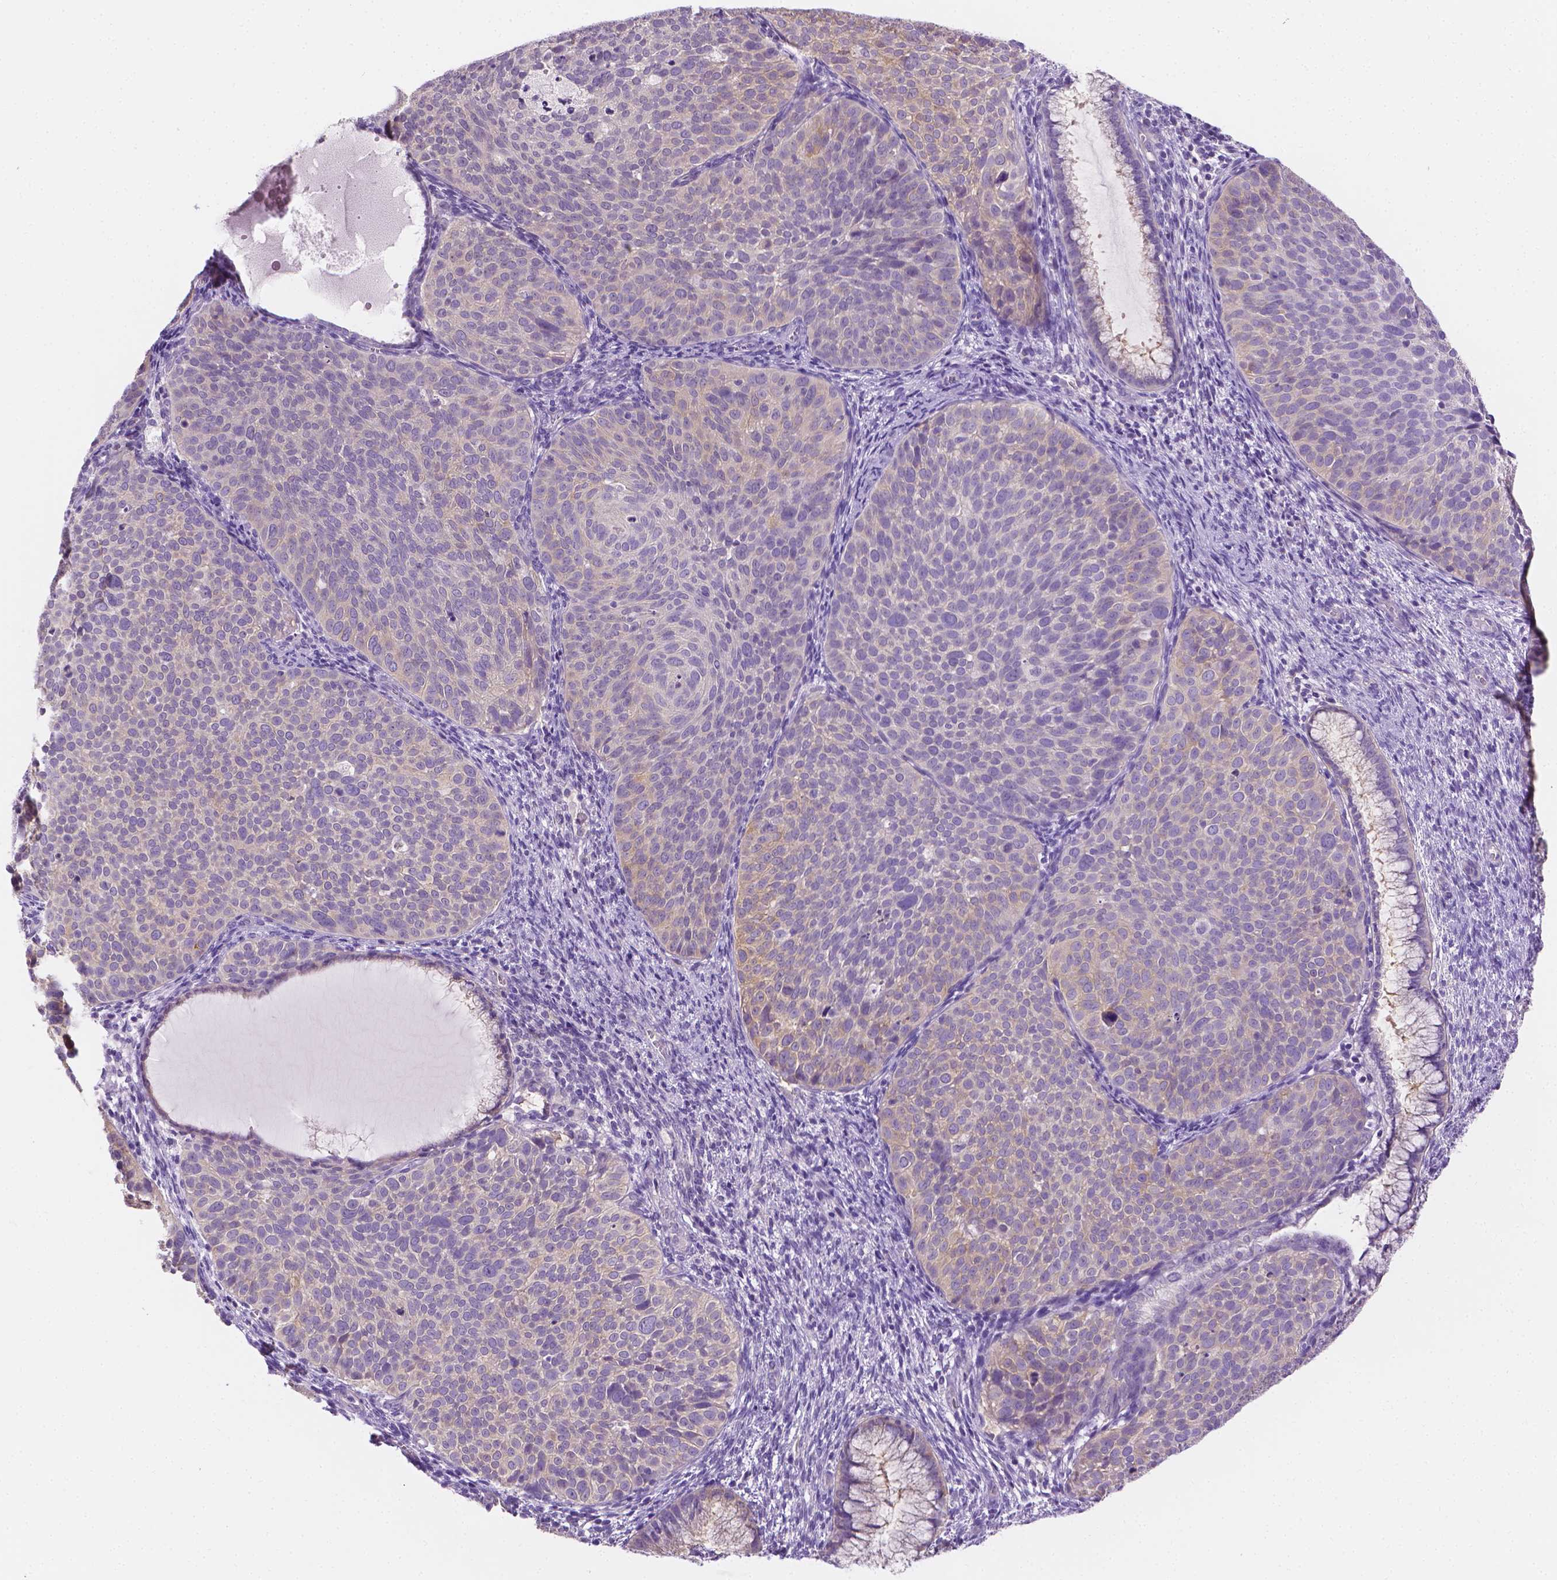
{"staining": {"intensity": "weak", "quantity": "<25%", "location": "cytoplasmic/membranous"}, "tissue": "cervical cancer", "cell_type": "Tumor cells", "image_type": "cancer", "snomed": [{"axis": "morphology", "description": "Squamous cell carcinoma, NOS"}, {"axis": "topography", "description": "Cervix"}], "caption": "This is a photomicrograph of IHC staining of cervical cancer, which shows no staining in tumor cells.", "gene": "FASN", "patient": {"sex": "female", "age": 39}}